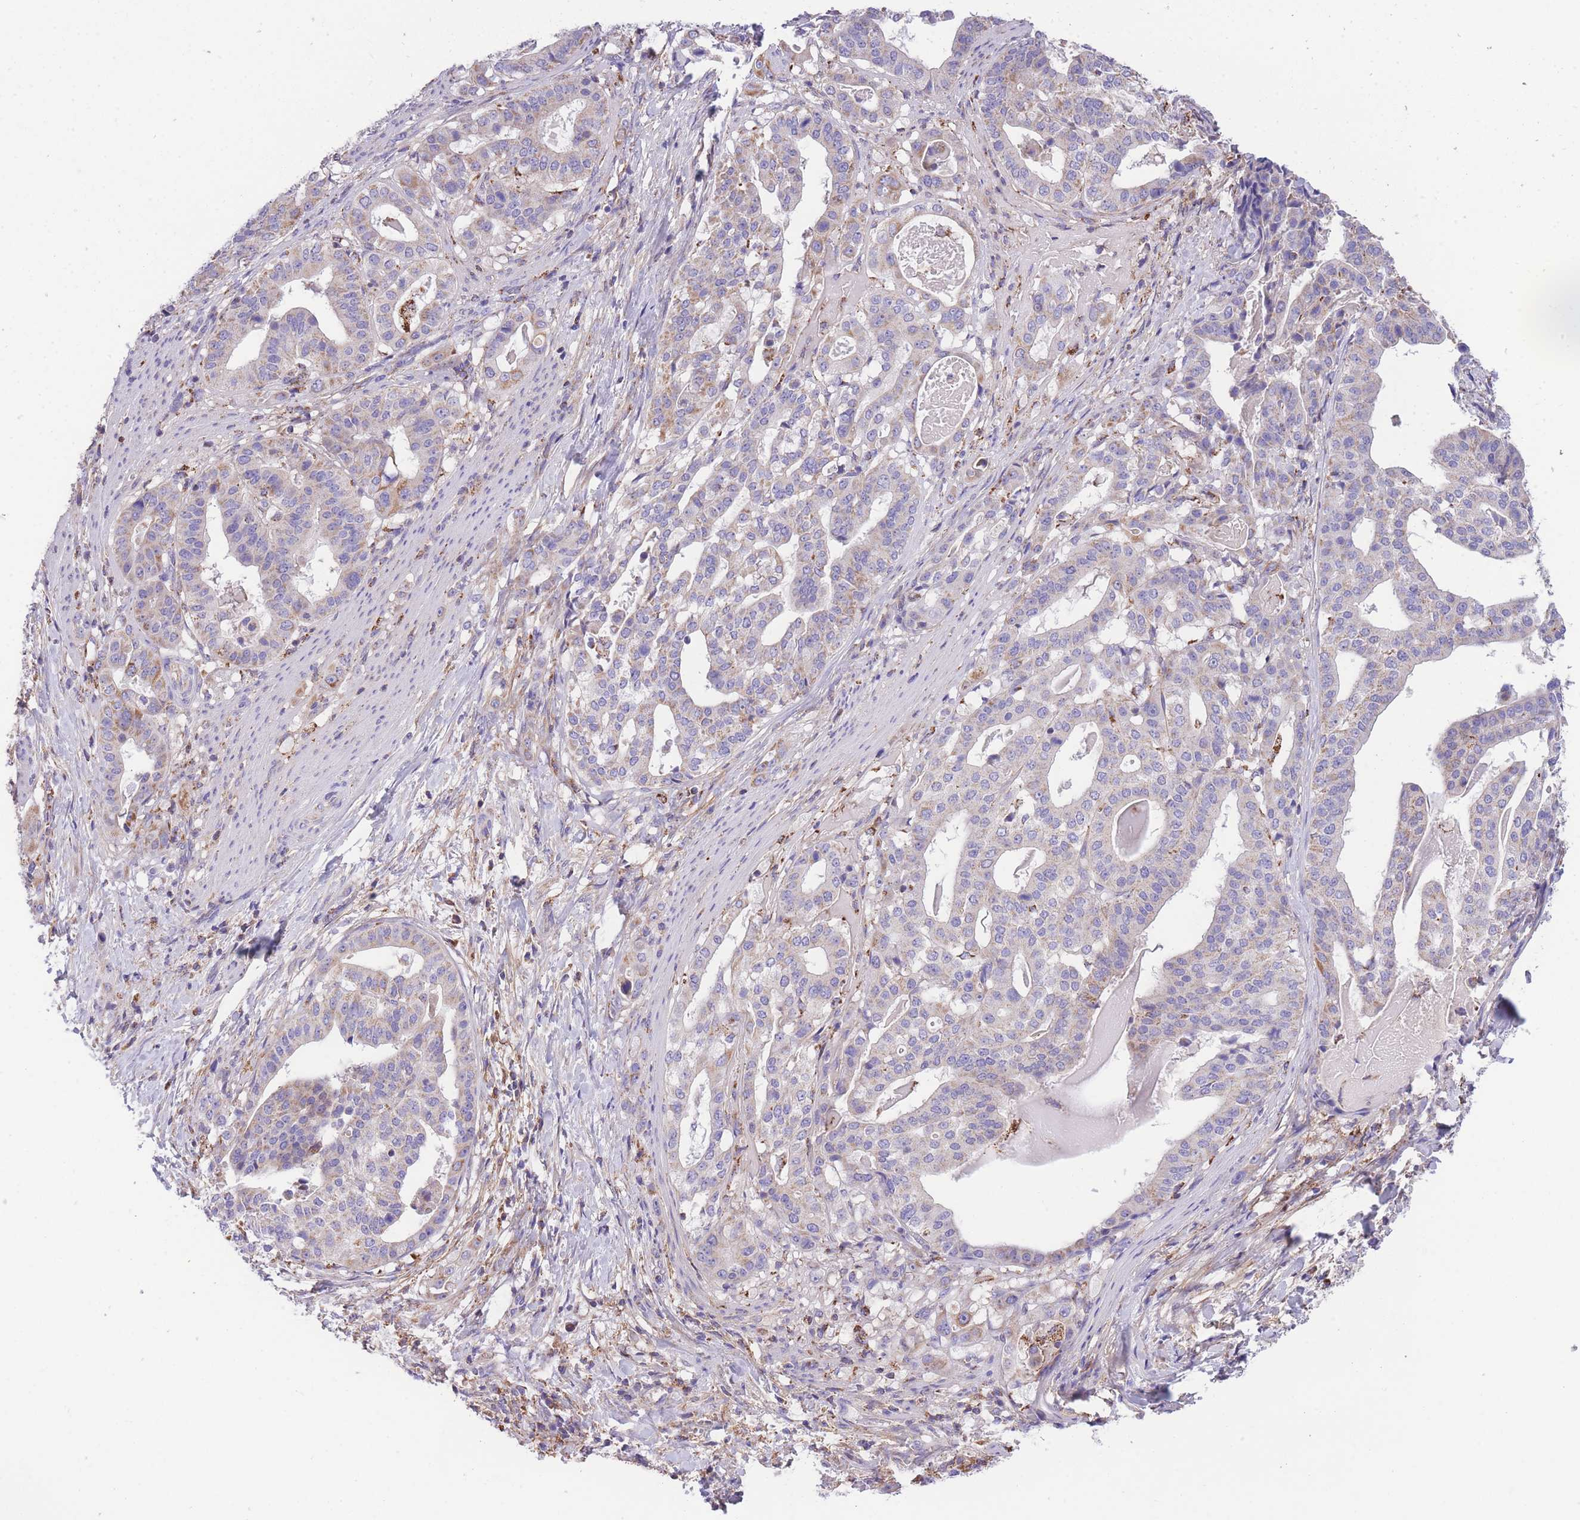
{"staining": {"intensity": "negative", "quantity": "none", "location": "none"}, "tissue": "stomach cancer", "cell_type": "Tumor cells", "image_type": "cancer", "snomed": [{"axis": "morphology", "description": "Adenocarcinoma, NOS"}, {"axis": "topography", "description": "Stomach"}], "caption": "A micrograph of human stomach cancer is negative for staining in tumor cells.", "gene": "ST3GAL3", "patient": {"sex": "male", "age": 48}}